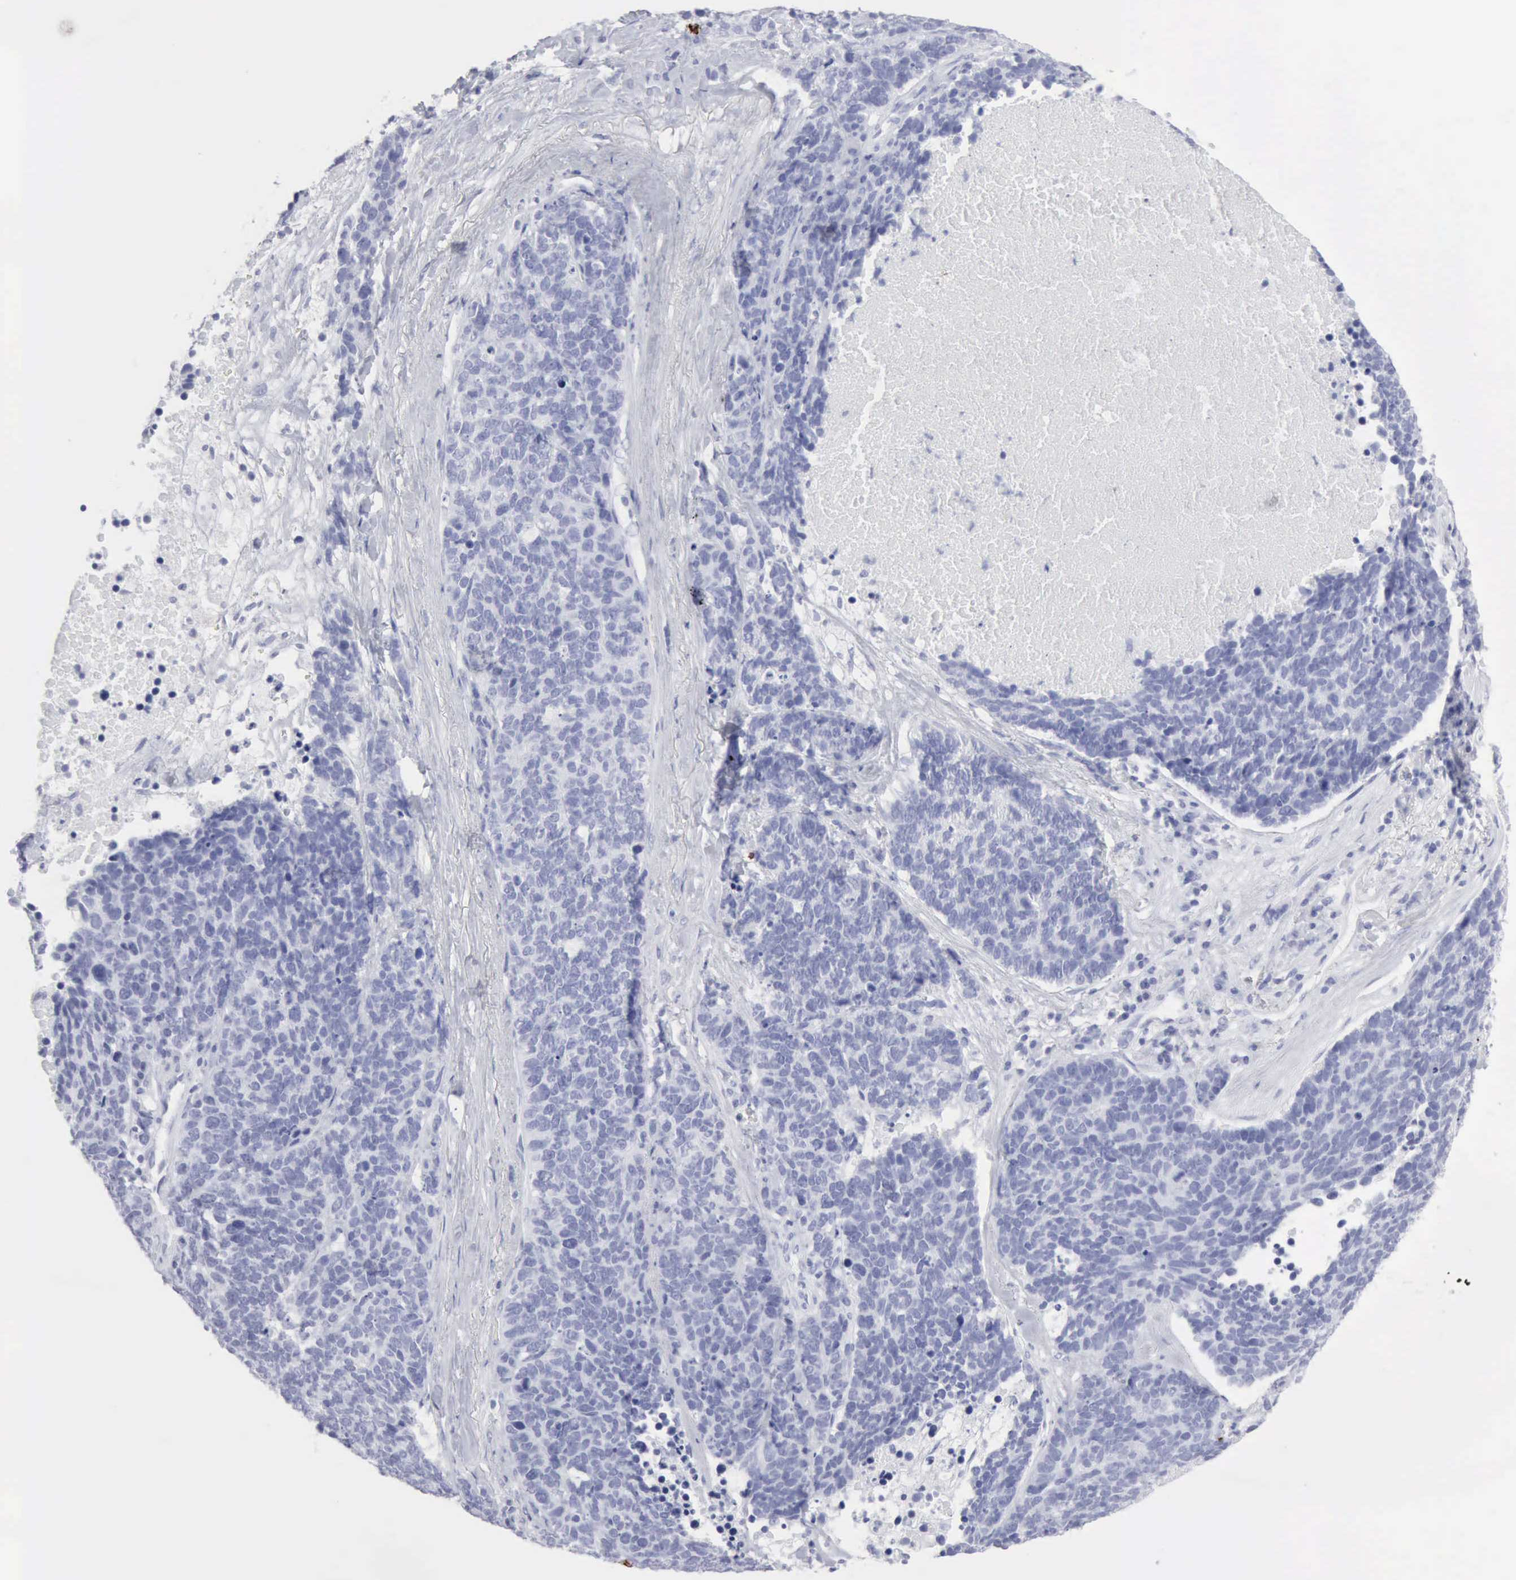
{"staining": {"intensity": "negative", "quantity": "none", "location": "none"}, "tissue": "lung cancer", "cell_type": "Tumor cells", "image_type": "cancer", "snomed": [{"axis": "morphology", "description": "Neoplasm, malignant, NOS"}, {"axis": "topography", "description": "Lung"}], "caption": "There is no significant staining in tumor cells of lung malignant neoplasm.", "gene": "CMA1", "patient": {"sex": "female", "age": 75}}